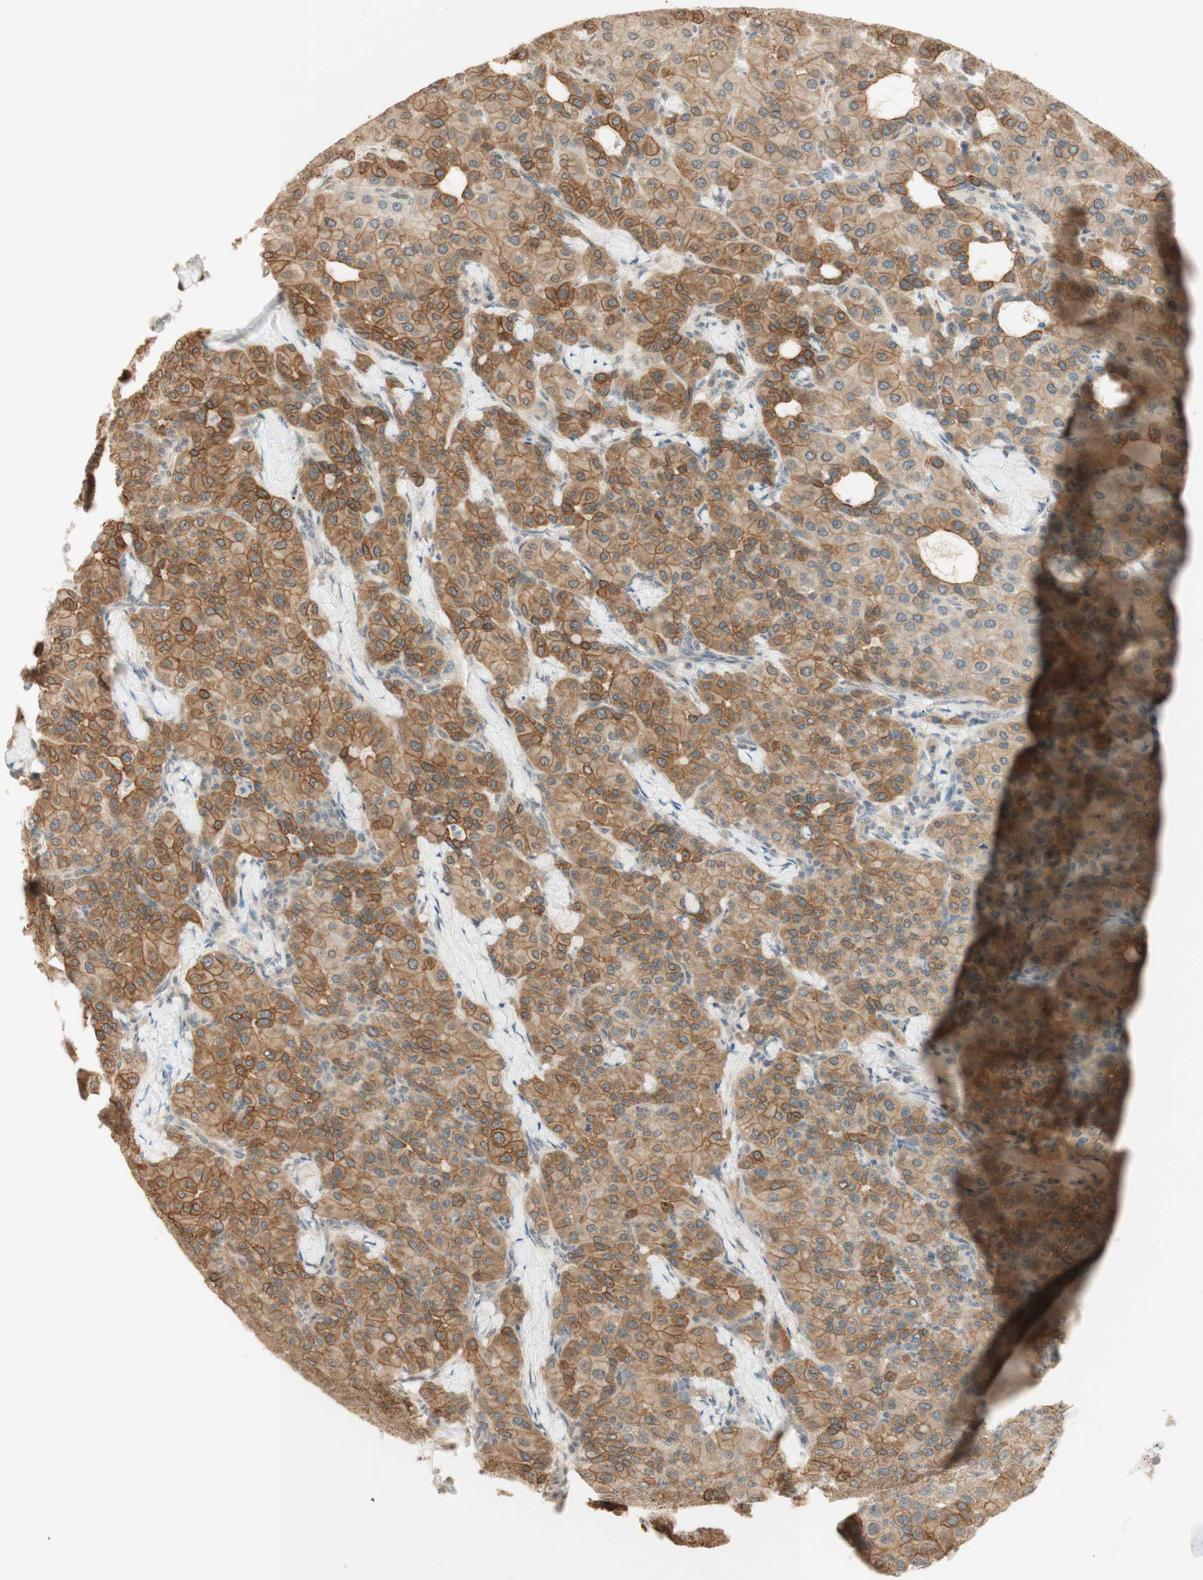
{"staining": {"intensity": "moderate", "quantity": ">75%", "location": "cytoplasmic/membranous"}, "tissue": "liver cancer", "cell_type": "Tumor cells", "image_type": "cancer", "snomed": [{"axis": "morphology", "description": "Carcinoma, Hepatocellular, NOS"}, {"axis": "topography", "description": "Liver"}], "caption": "Liver cancer (hepatocellular carcinoma) stained with DAB IHC shows medium levels of moderate cytoplasmic/membranous expression in about >75% of tumor cells. (DAB (3,3'-diaminobenzidine) = brown stain, brightfield microscopy at high magnification).", "gene": "SPINT2", "patient": {"sex": "male", "age": 65}}